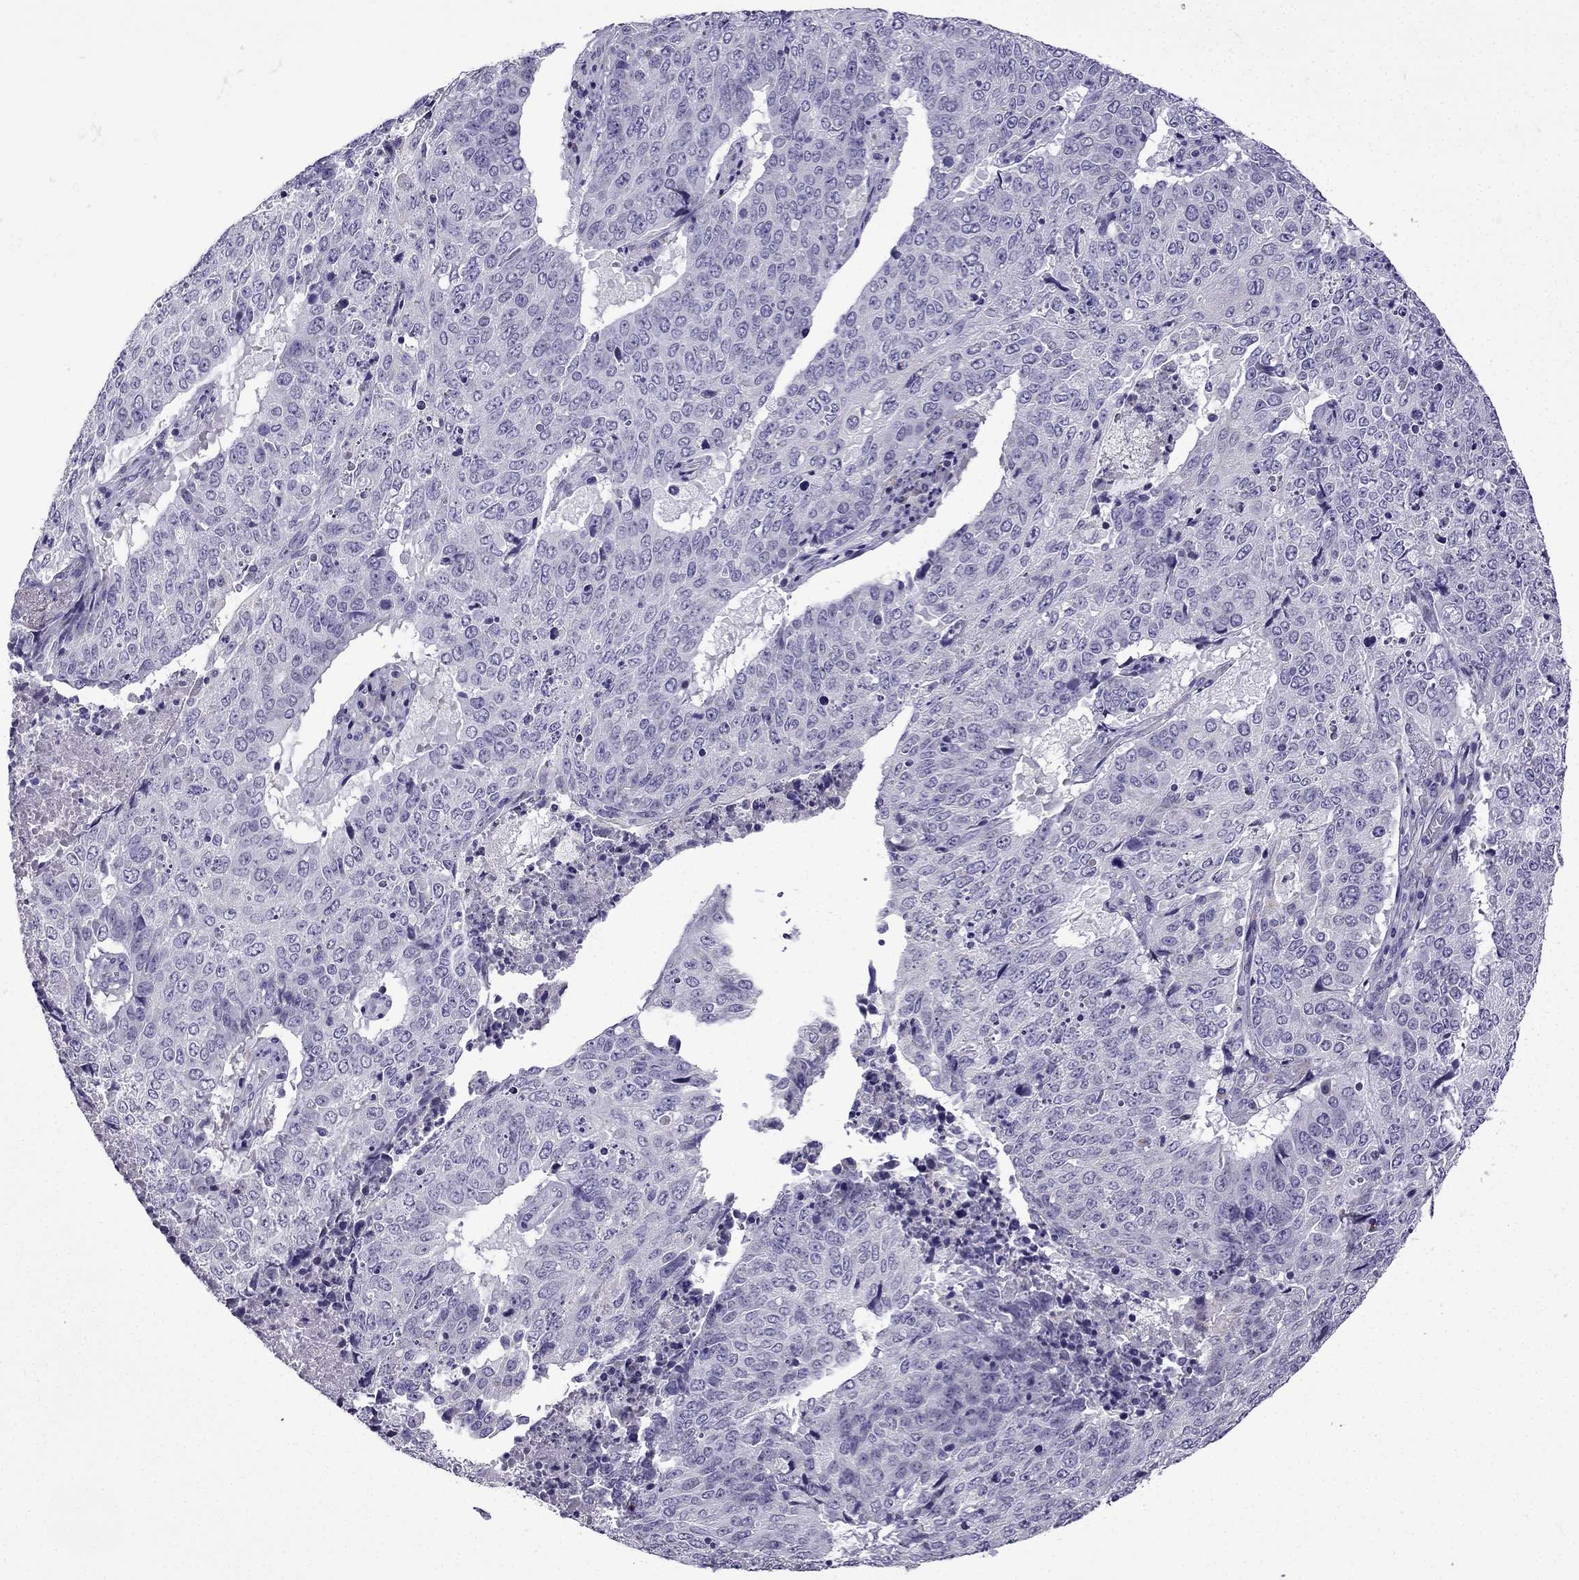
{"staining": {"intensity": "negative", "quantity": "none", "location": "none"}, "tissue": "lung cancer", "cell_type": "Tumor cells", "image_type": "cancer", "snomed": [{"axis": "morphology", "description": "Normal tissue, NOS"}, {"axis": "morphology", "description": "Squamous cell carcinoma, NOS"}, {"axis": "topography", "description": "Bronchus"}, {"axis": "topography", "description": "Lung"}], "caption": "Lung squamous cell carcinoma was stained to show a protein in brown. There is no significant expression in tumor cells. Brightfield microscopy of IHC stained with DAB (brown) and hematoxylin (blue), captured at high magnification.", "gene": "TTN", "patient": {"sex": "male", "age": 64}}